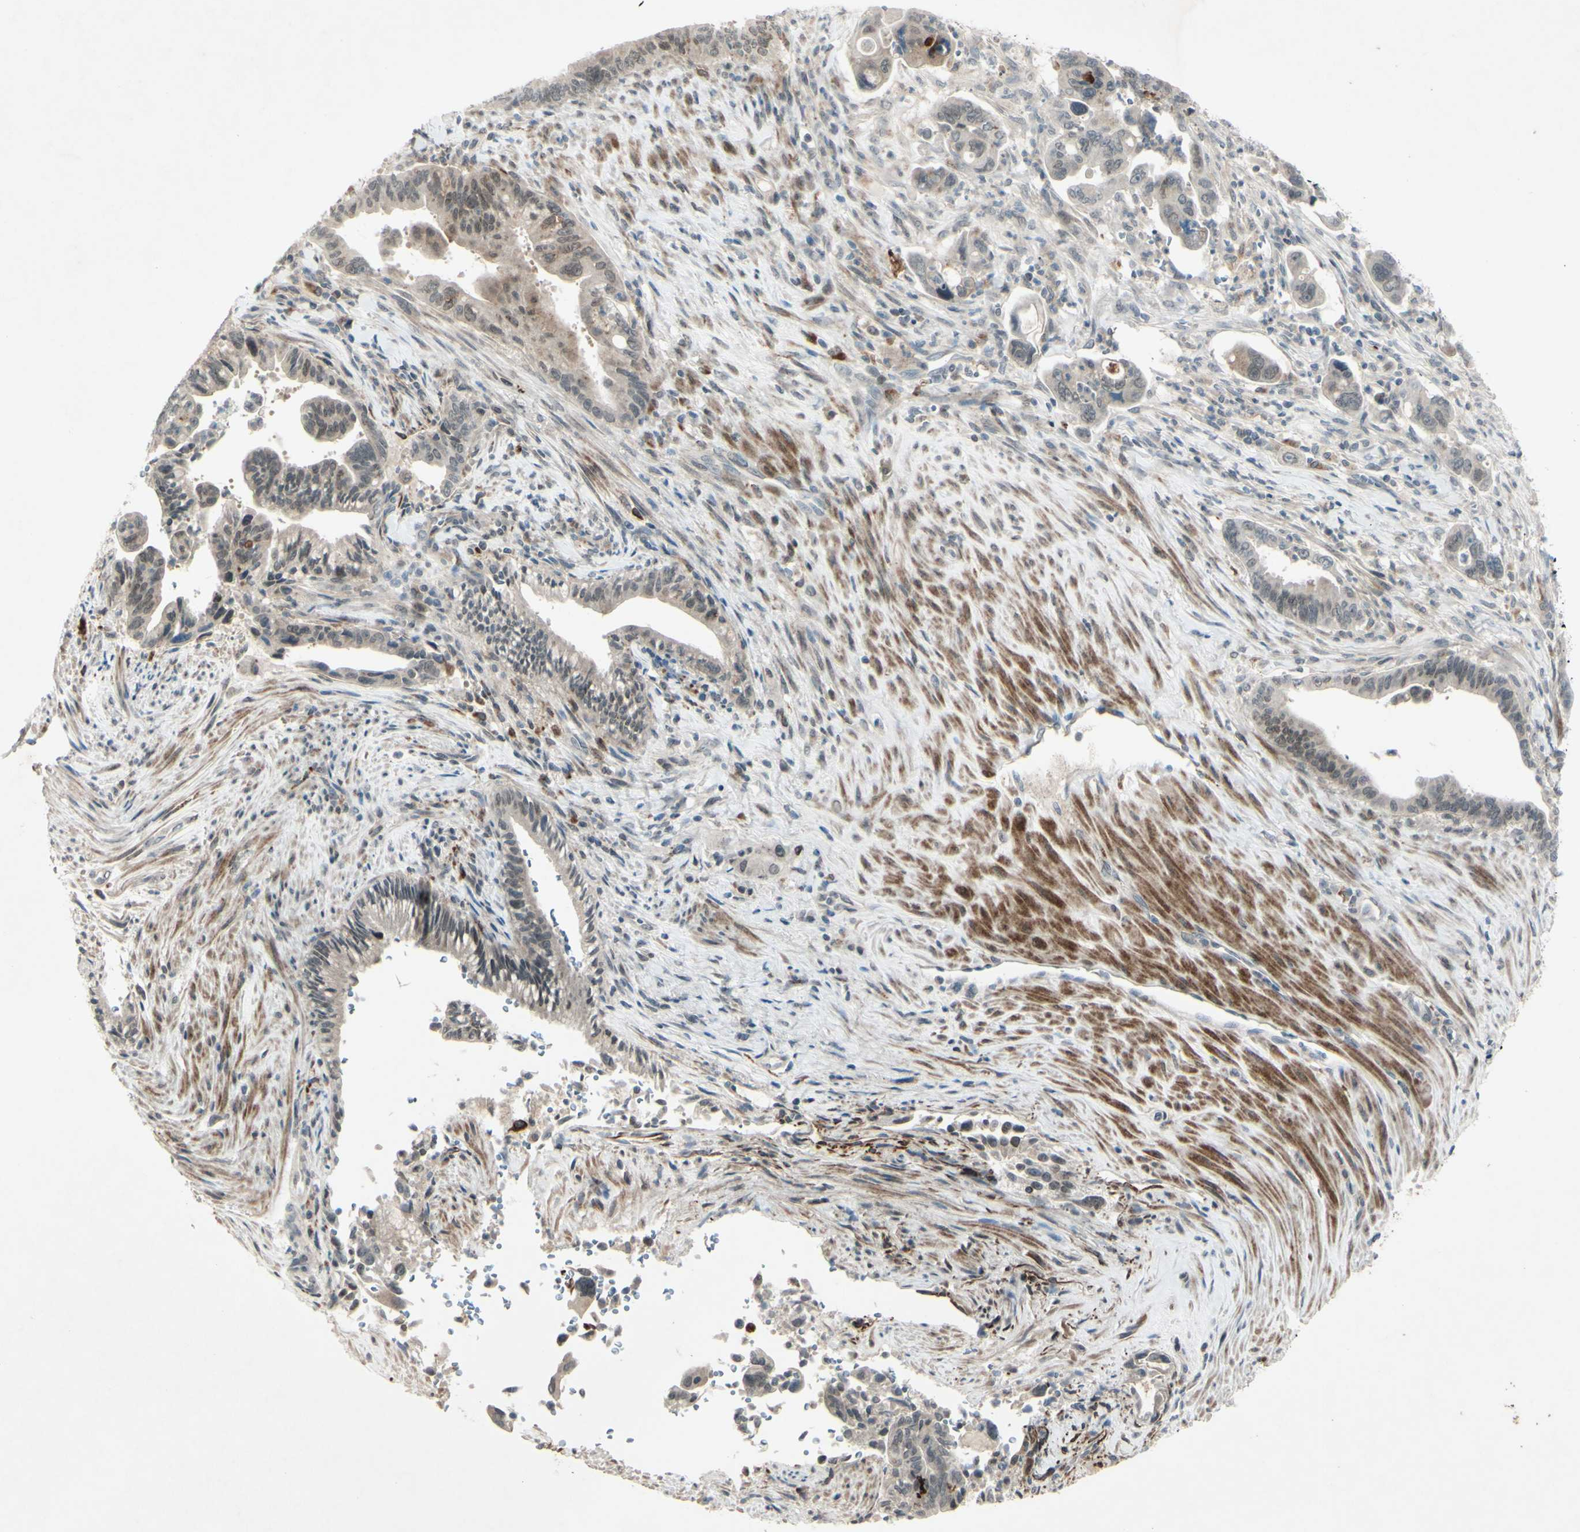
{"staining": {"intensity": "negative", "quantity": "none", "location": "none"}, "tissue": "pancreatic cancer", "cell_type": "Tumor cells", "image_type": "cancer", "snomed": [{"axis": "morphology", "description": "Adenocarcinoma, NOS"}, {"axis": "topography", "description": "Pancreas"}], "caption": "Immunohistochemical staining of human pancreatic adenocarcinoma reveals no significant expression in tumor cells. (Immunohistochemistry, brightfield microscopy, high magnification).", "gene": "FGFR2", "patient": {"sex": "male", "age": 70}}